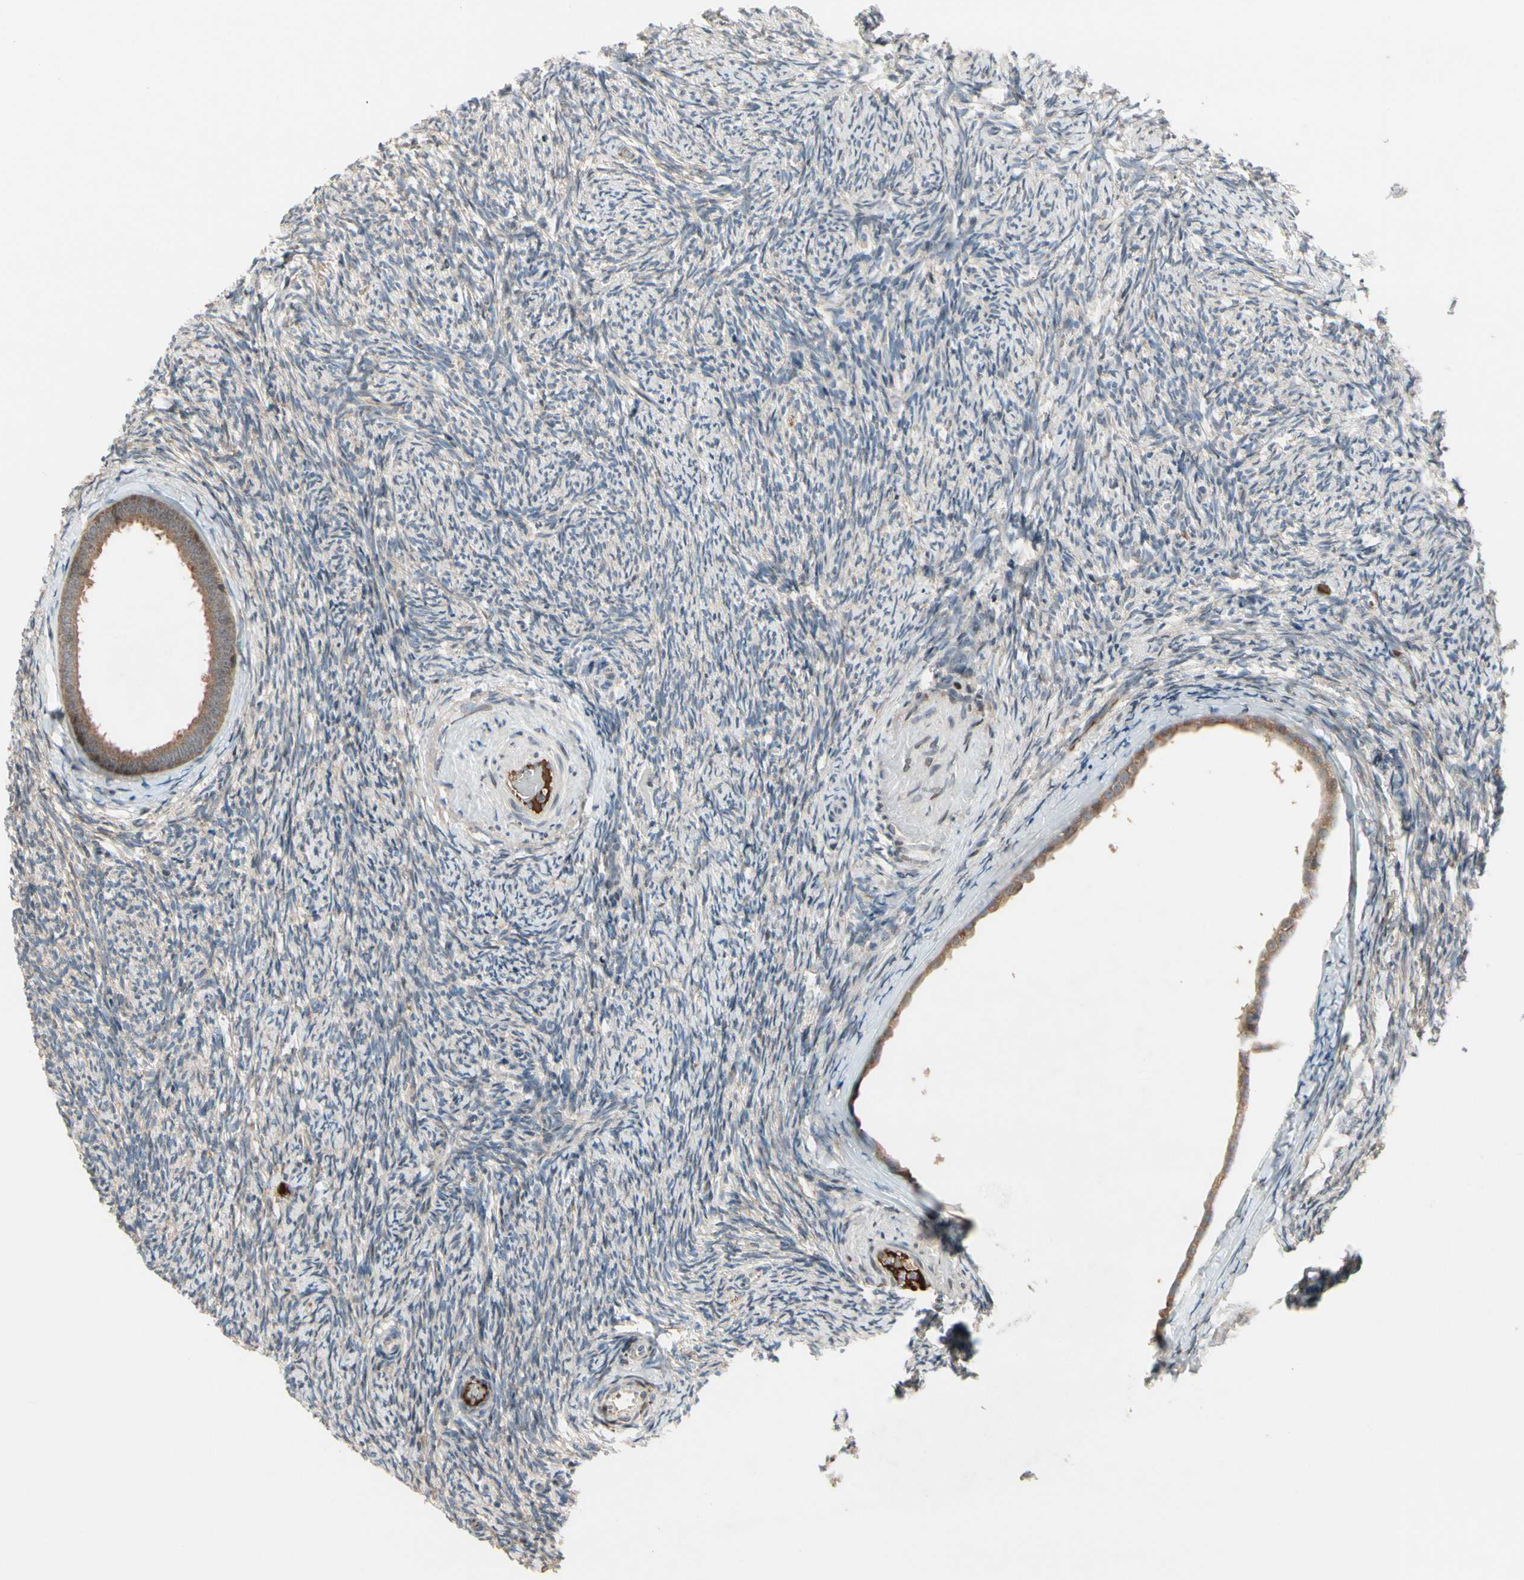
{"staining": {"intensity": "weak", "quantity": ">75%", "location": "cytoplasmic/membranous"}, "tissue": "ovary", "cell_type": "Follicle cells", "image_type": "normal", "snomed": [{"axis": "morphology", "description": "Normal tissue, NOS"}, {"axis": "topography", "description": "Ovary"}], "caption": "Immunohistochemical staining of normal ovary shows weak cytoplasmic/membranous protein expression in approximately >75% of follicle cells.", "gene": "SNX29", "patient": {"sex": "female", "age": 60}}